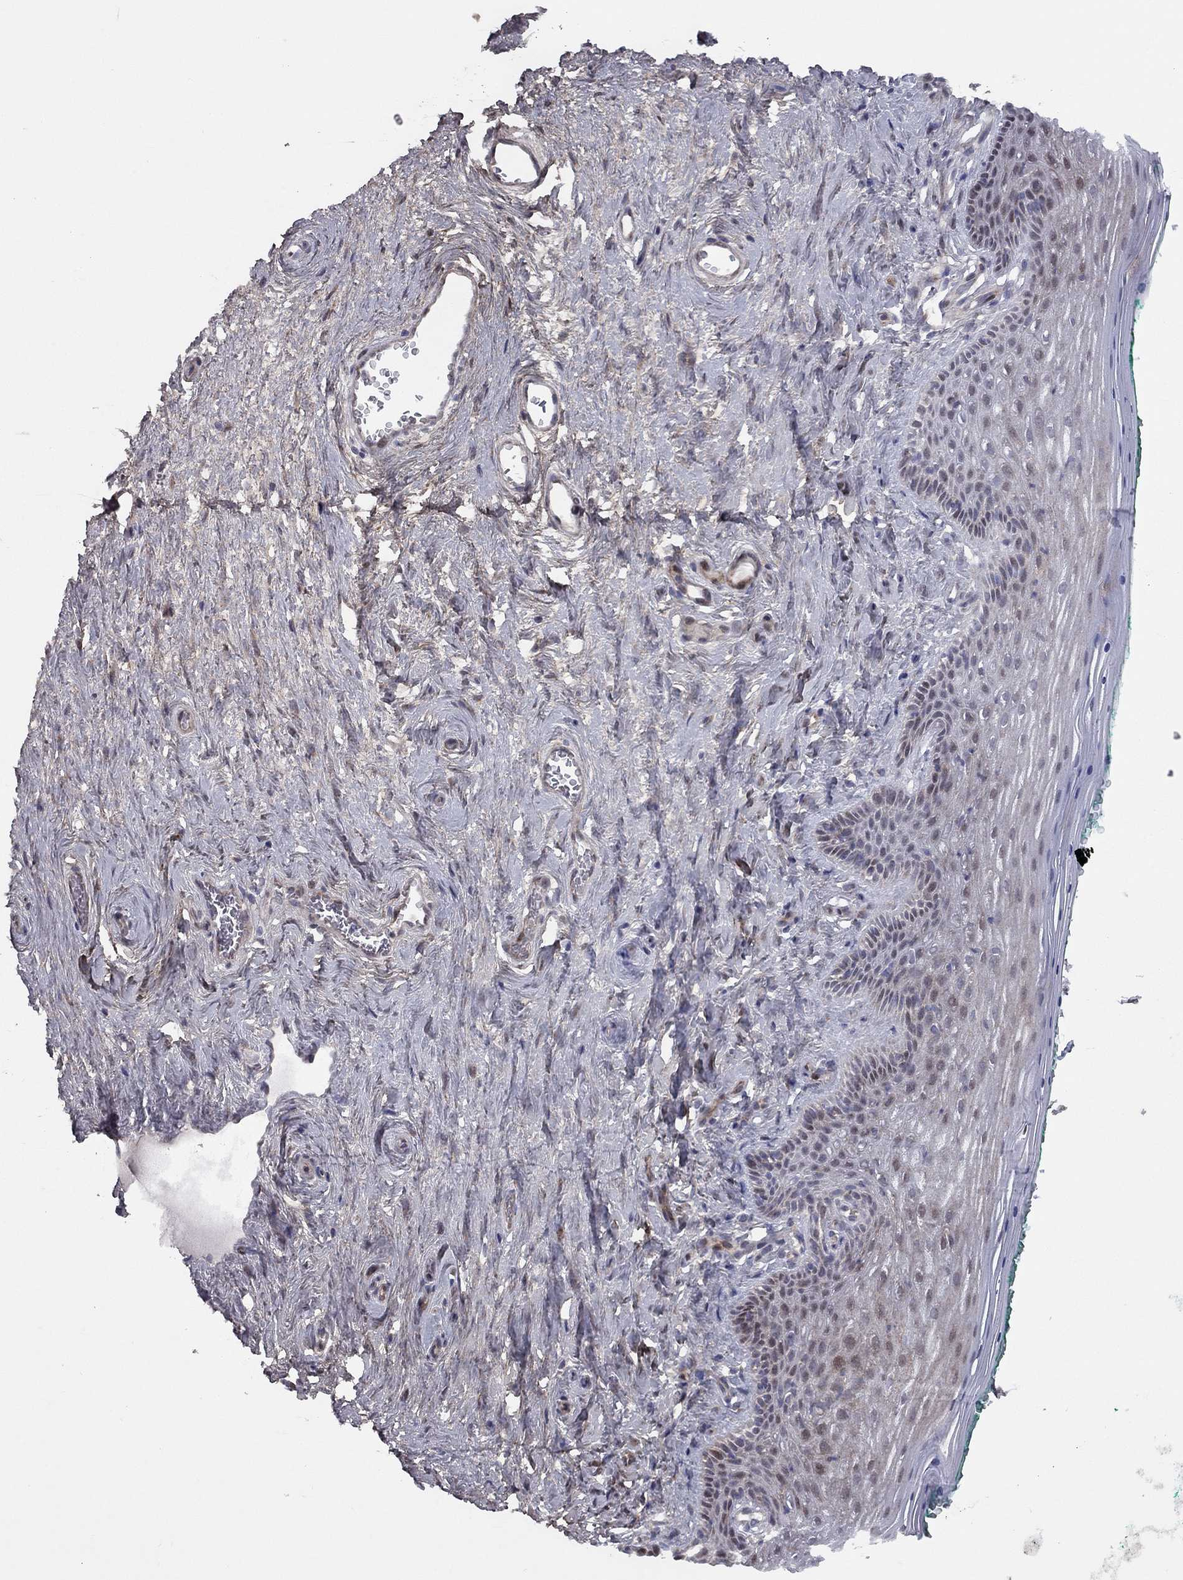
{"staining": {"intensity": "negative", "quantity": "none", "location": "none"}, "tissue": "vagina", "cell_type": "Squamous epithelial cells", "image_type": "normal", "snomed": [{"axis": "morphology", "description": "Normal tissue, NOS"}, {"axis": "topography", "description": "Vagina"}], "caption": "A photomicrograph of vagina stained for a protein shows no brown staining in squamous epithelial cells. The staining was performed using DAB (3,3'-diaminobenzidine) to visualize the protein expression in brown, while the nuclei were stained in blue with hematoxylin (Magnification: 20x).", "gene": "DUSP7", "patient": {"sex": "female", "age": 45}}